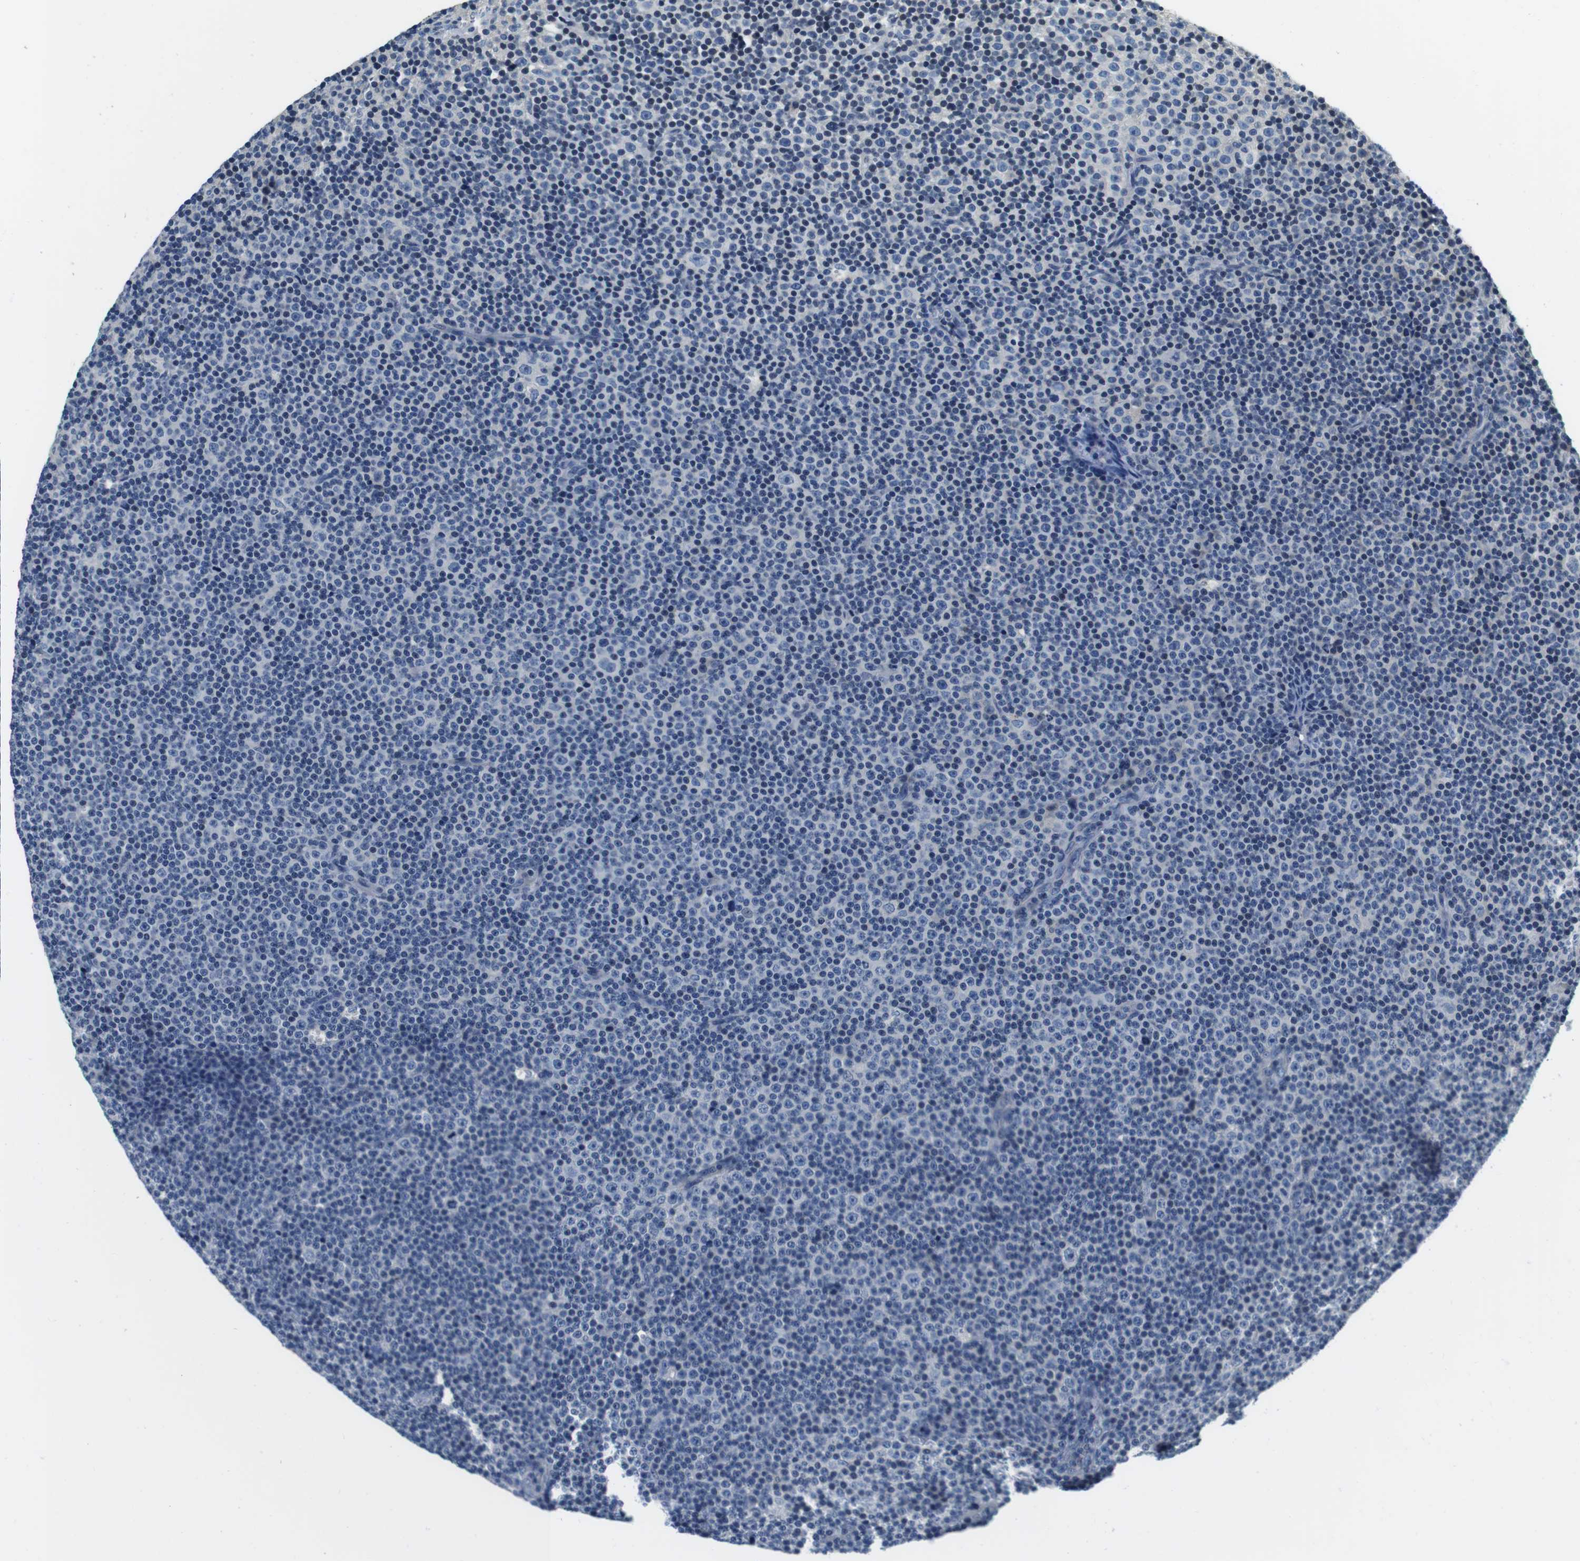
{"staining": {"intensity": "negative", "quantity": "none", "location": "none"}, "tissue": "lymphoma", "cell_type": "Tumor cells", "image_type": "cancer", "snomed": [{"axis": "morphology", "description": "Malignant lymphoma, non-Hodgkin's type, Low grade"}, {"axis": "topography", "description": "Lymph node"}], "caption": "Immunohistochemistry (IHC) of lymphoma exhibits no expression in tumor cells.", "gene": "KCNJ5", "patient": {"sex": "female", "age": 67}}